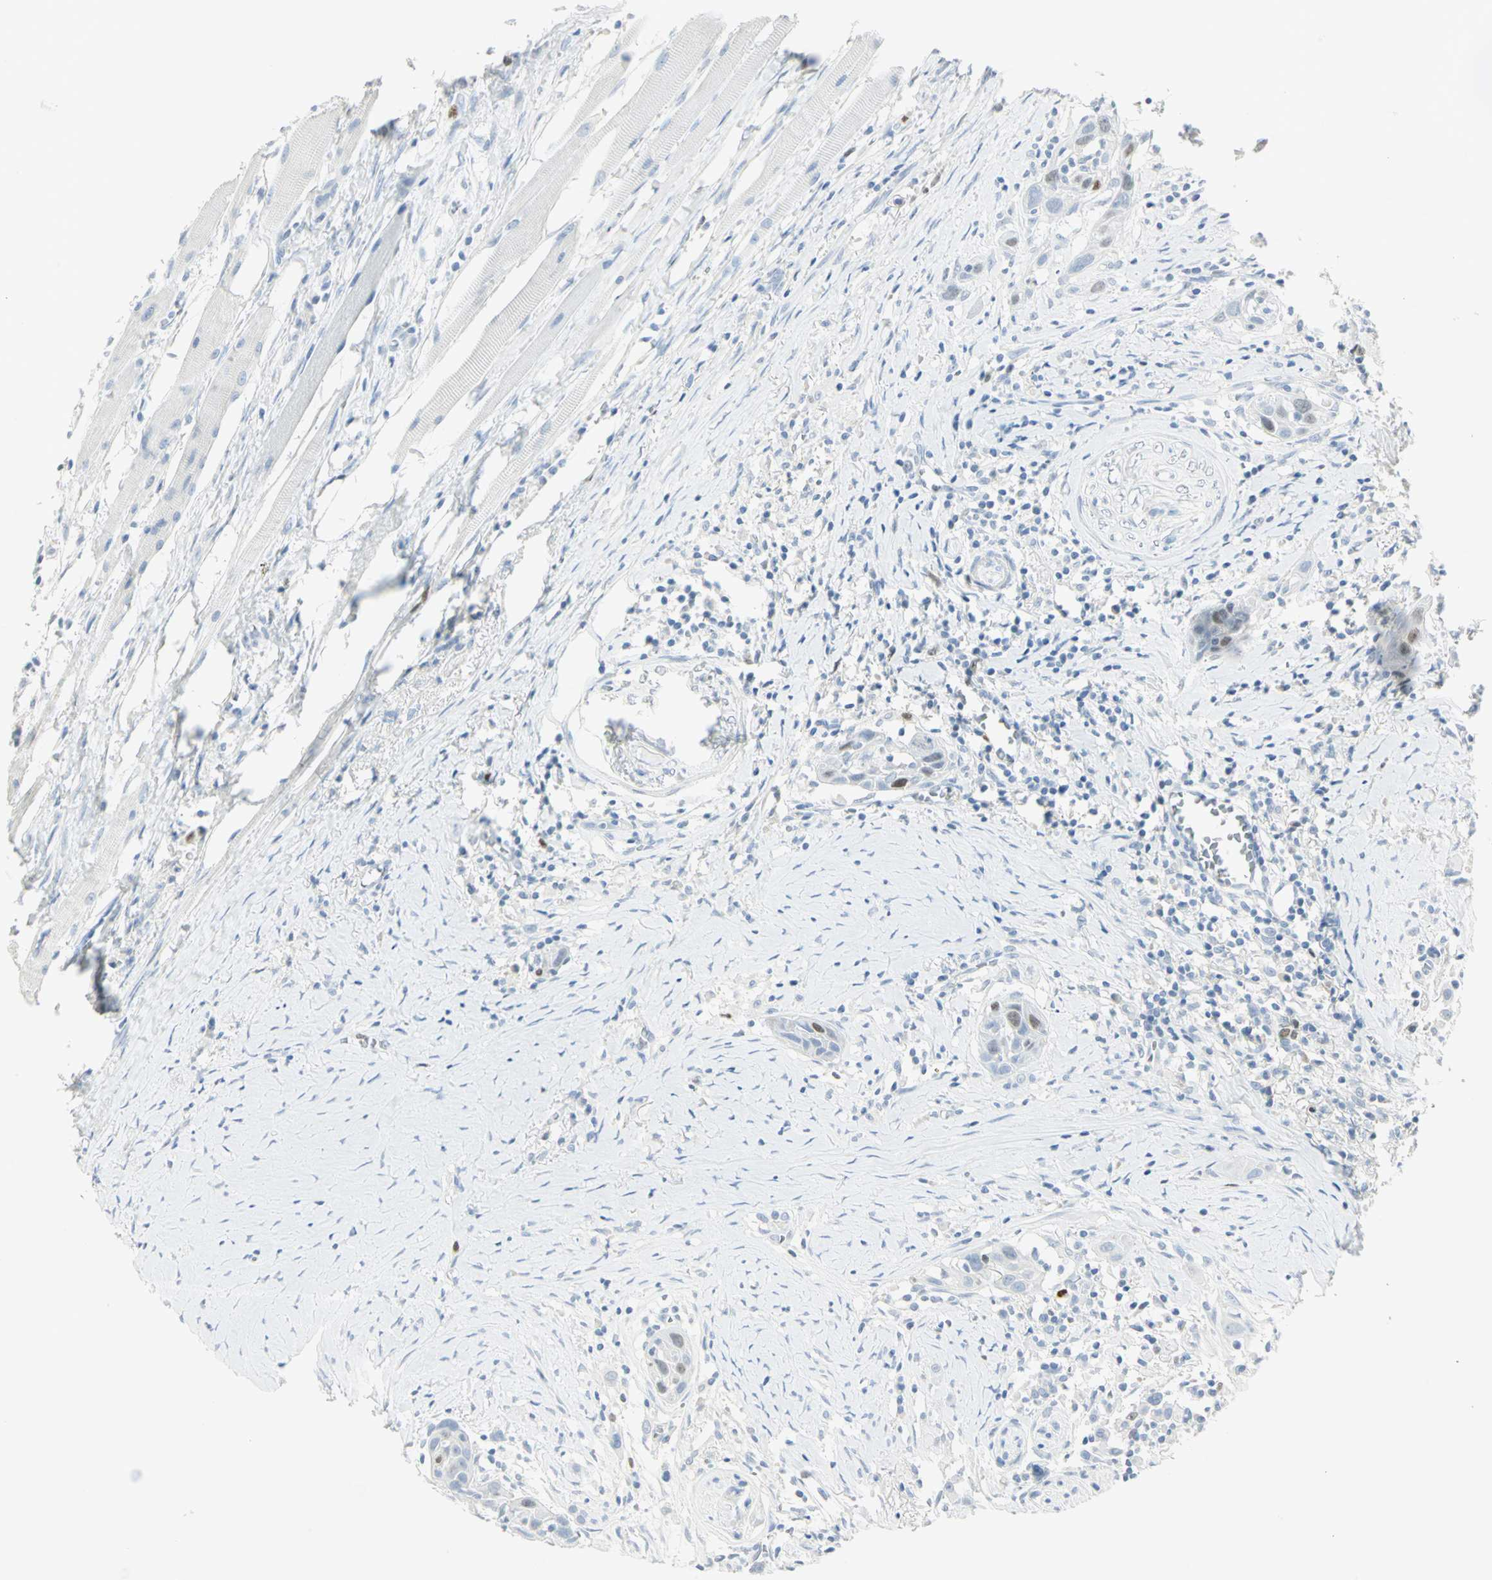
{"staining": {"intensity": "weak", "quantity": "<25%", "location": "nuclear"}, "tissue": "head and neck cancer", "cell_type": "Tumor cells", "image_type": "cancer", "snomed": [{"axis": "morphology", "description": "Normal tissue, NOS"}, {"axis": "morphology", "description": "Squamous cell carcinoma, NOS"}, {"axis": "topography", "description": "Oral tissue"}, {"axis": "topography", "description": "Head-Neck"}], "caption": "Tumor cells are negative for protein expression in human head and neck cancer.", "gene": "HELLS", "patient": {"sex": "female", "age": 50}}